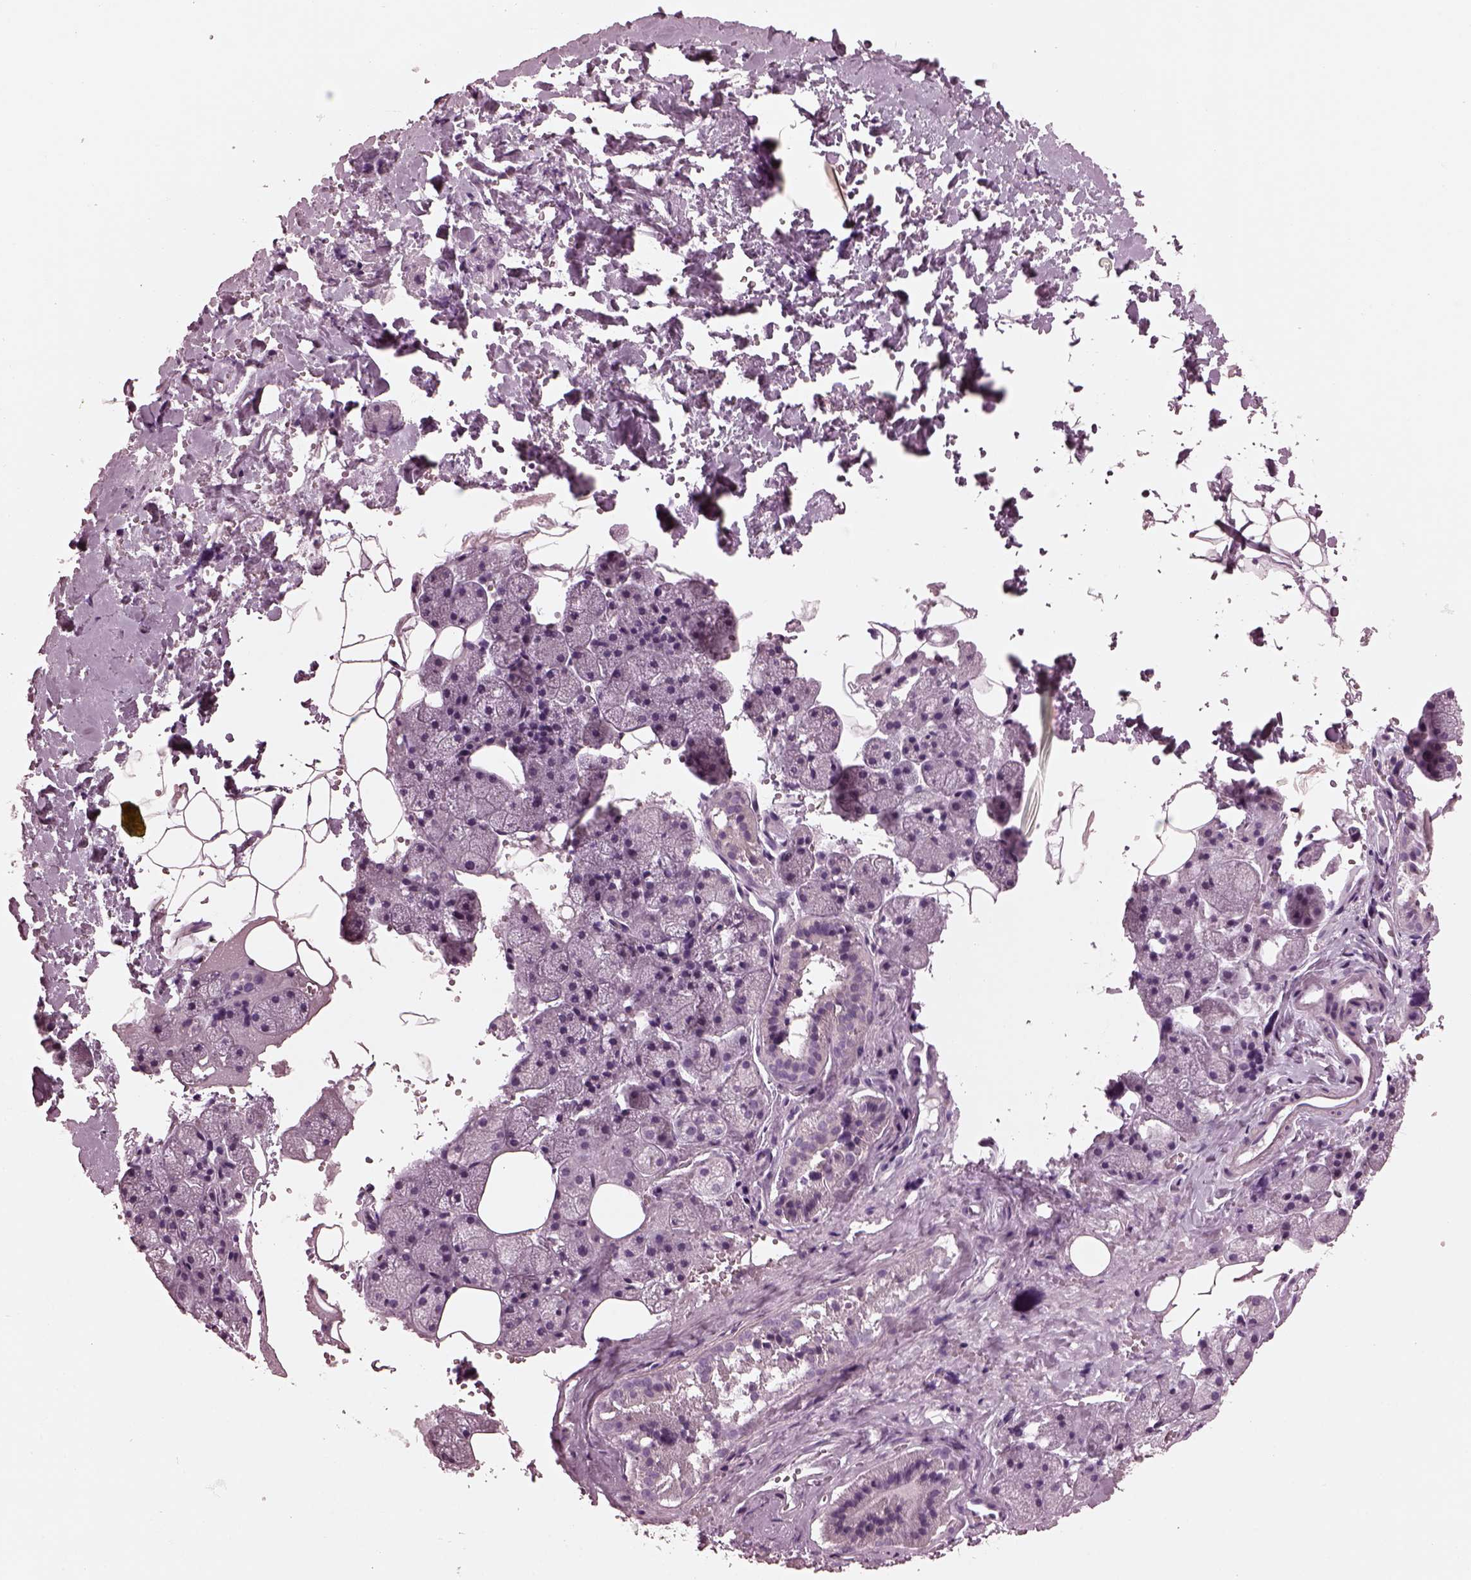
{"staining": {"intensity": "negative", "quantity": "none", "location": "none"}, "tissue": "salivary gland", "cell_type": "Glandular cells", "image_type": "normal", "snomed": [{"axis": "morphology", "description": "Normal tissue, NOS"}, {"axis": "topography", "description": "Salivary gland"}], "caption": "Protein analysis of normal salivary gland shows no significant expression in glandular cells. Nuclei are stained in blue.", "gene": "SLAMF8", "patient": {"sex": "male", "age": 38}}